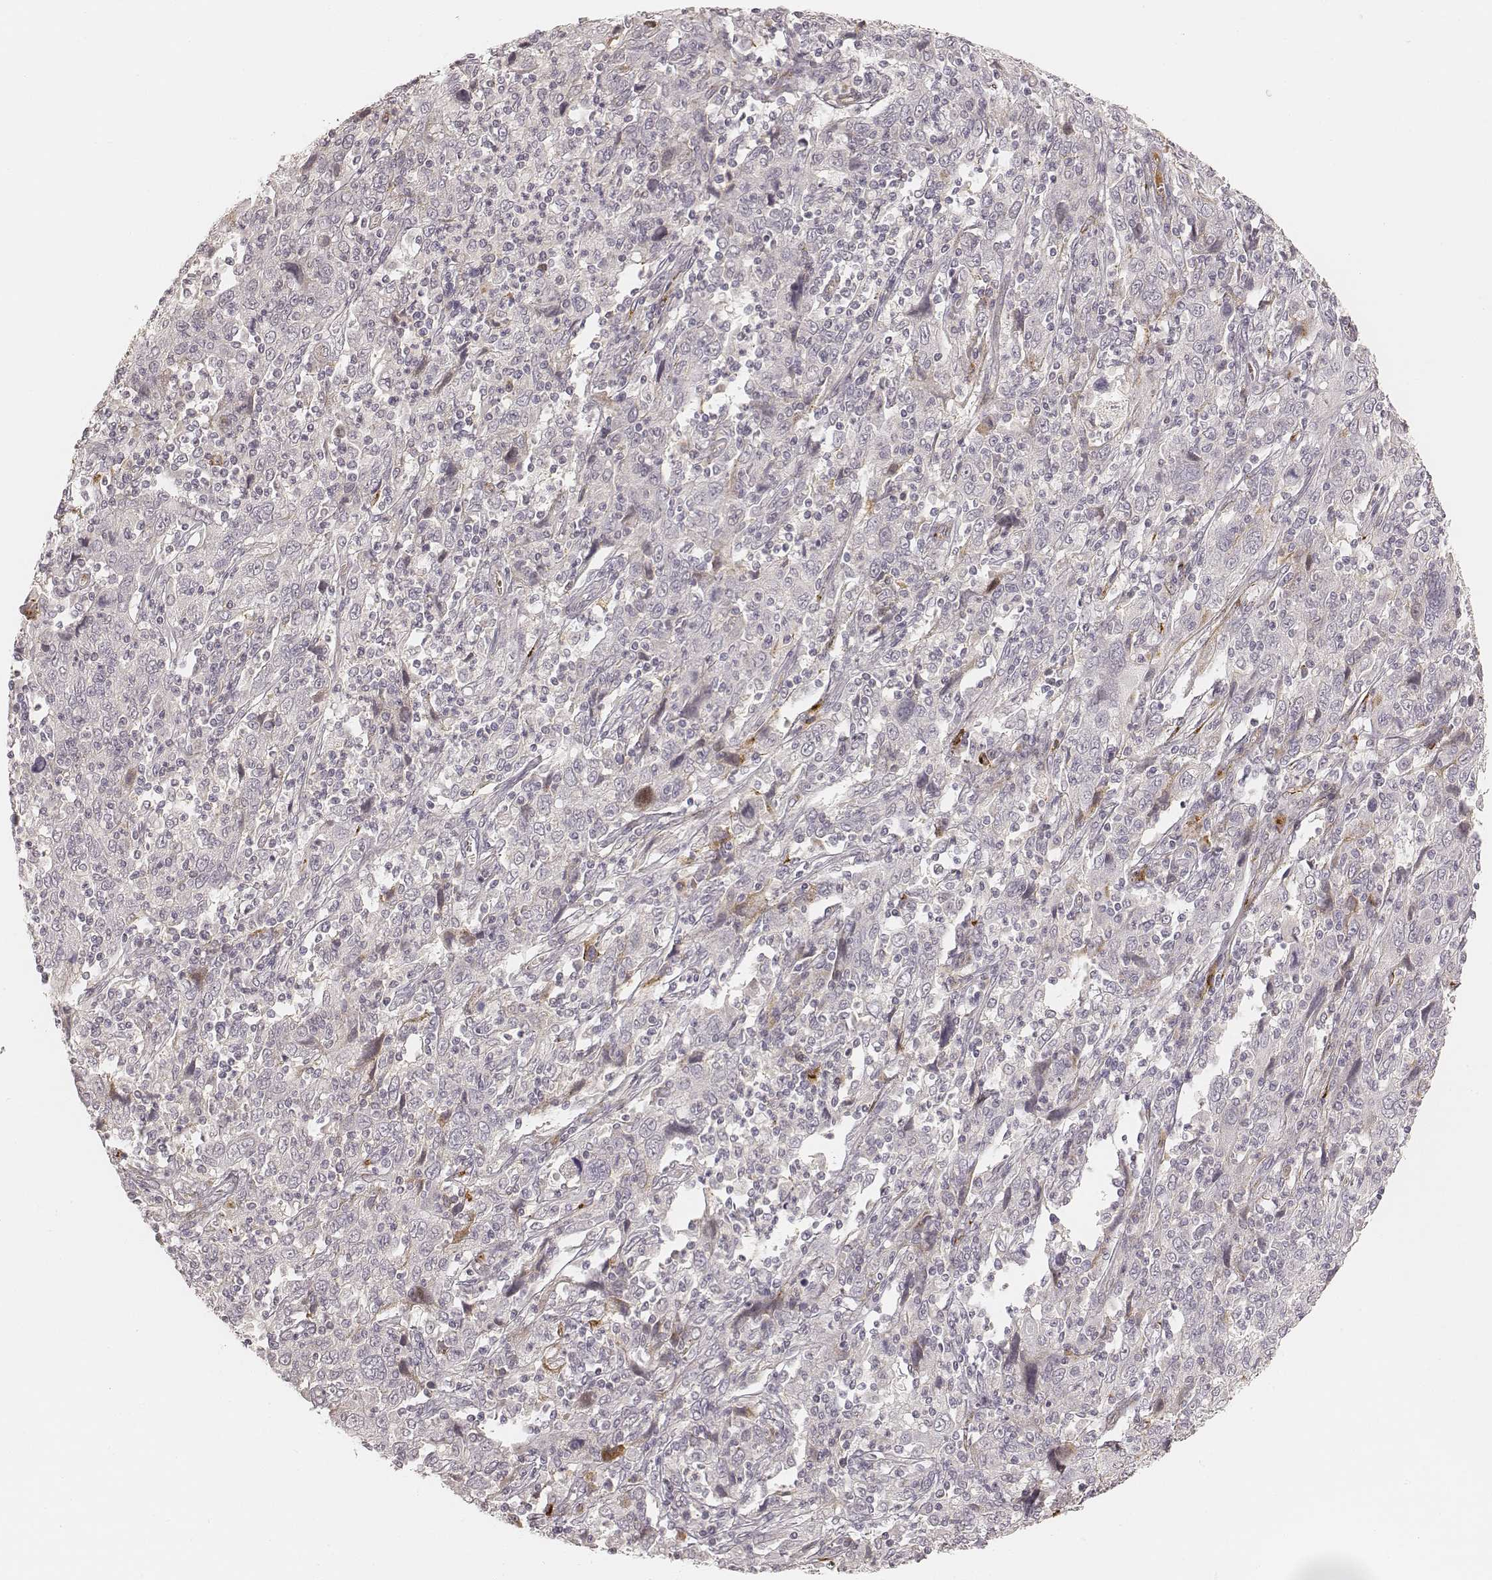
{"staining": {"intensity": "negative", "quantity": "none", "location": "none"}, "tissue": "cervical cancer", "cell_type": "Tumor cells", "image_type": "cancer", "snomed": [{"axis": "morphology", "description": "Squamous cell carcinoma, NOS"}, {"axis": "topography", "description": "Cervix"}], "caption": "This is an IHC image of cervical cancer (squamous cell carcinoma). There is no staining in tumor cells.", "gene": "GORASP2", "patient": {"sex": "female", "age": 46}}